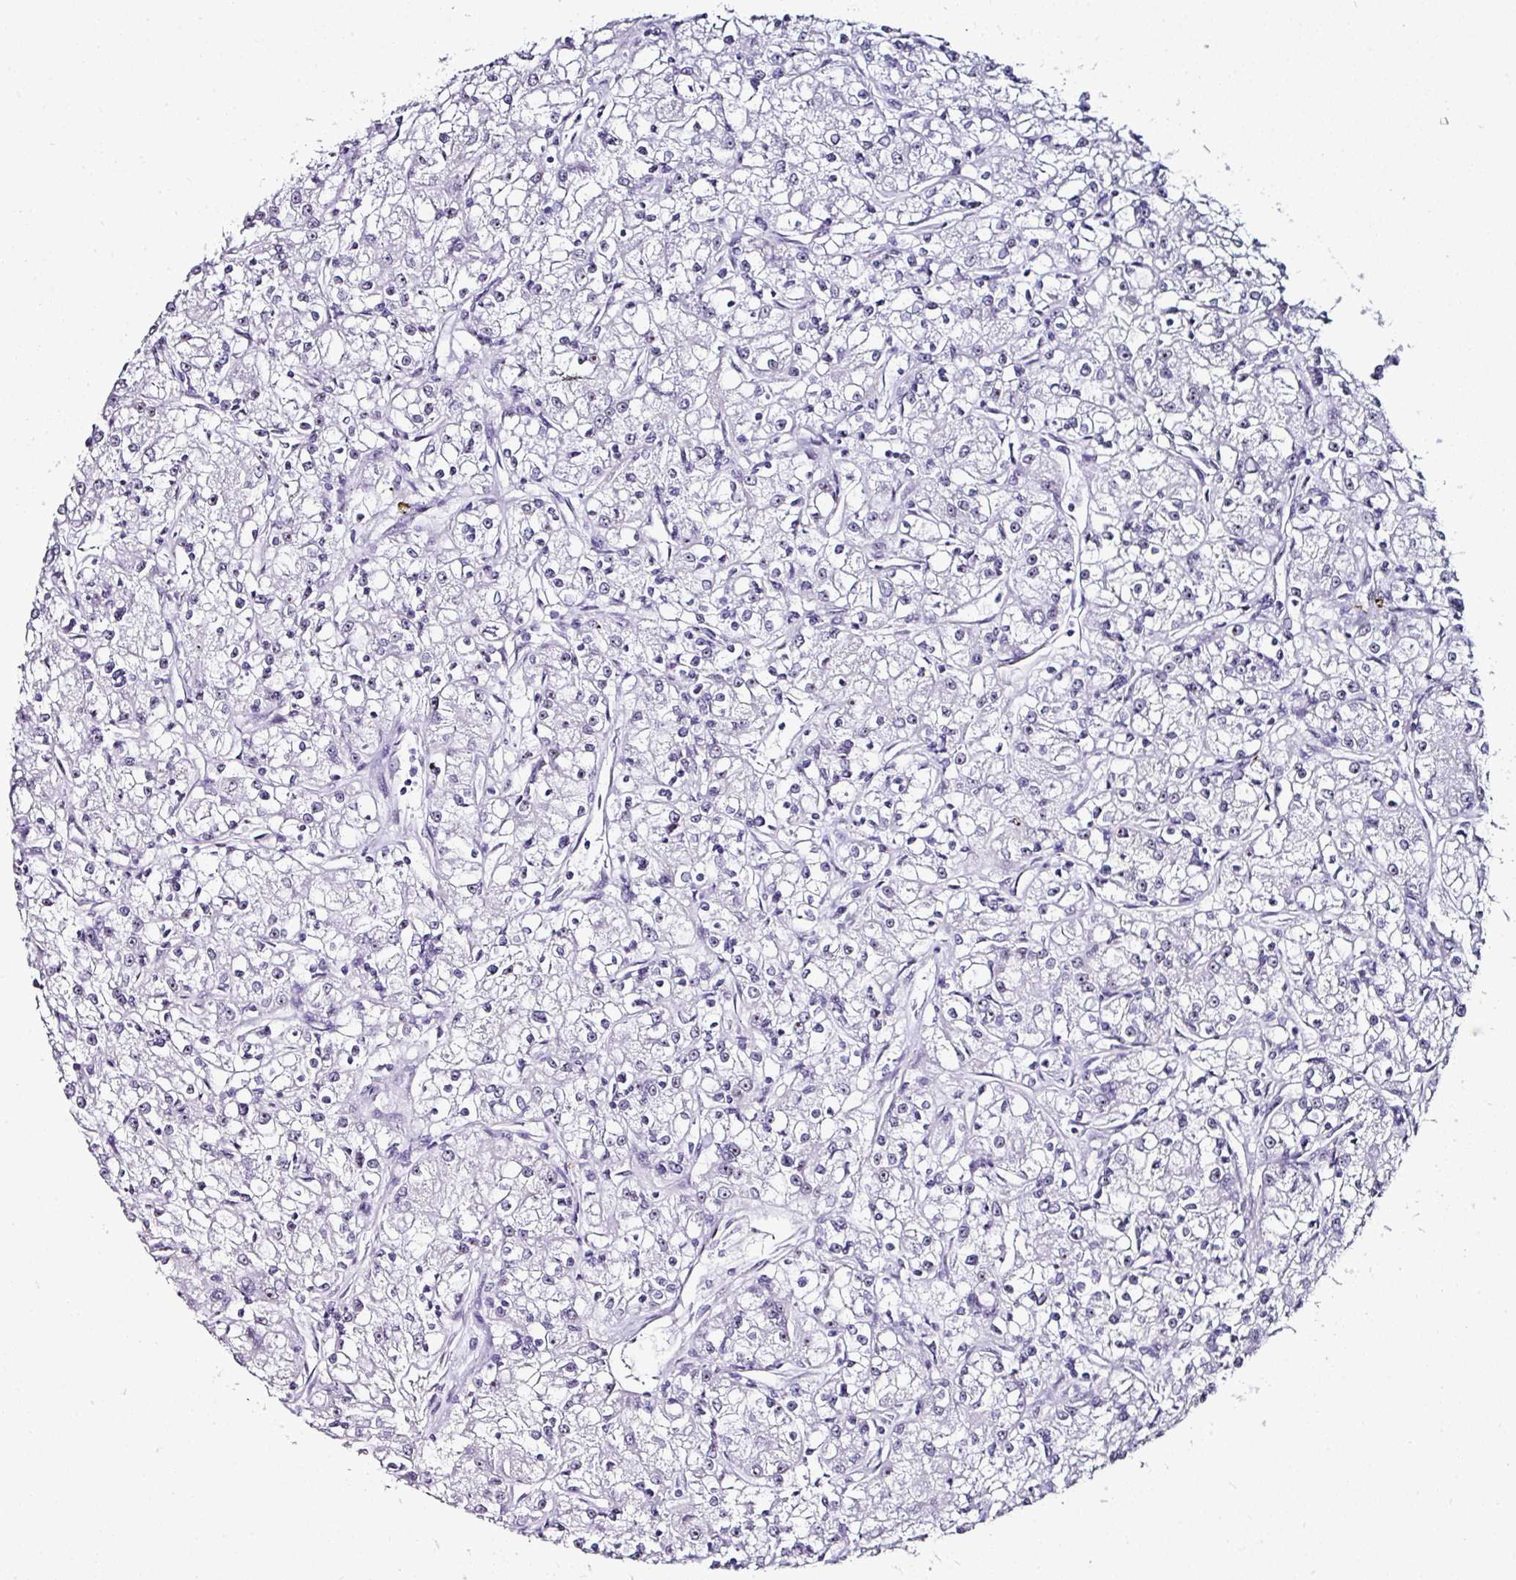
{"staining": {"intensity": "negative", "quantity": "none", "location": "none"}, "tissue": "renal cancer", "cell_type": "Tumor cells", "image_type": "cancer", "snomed": [{"axis": "morphology", "description": "Adenocarcinoma, NOS"}, {"axis": "topography", "description": "Kidney"}], "caption": "Micrograph shows no significant protein staining in tumor cells of renal cancer.", "gene": "NACC2", "patient": {"sex": "female", "age": 59}}